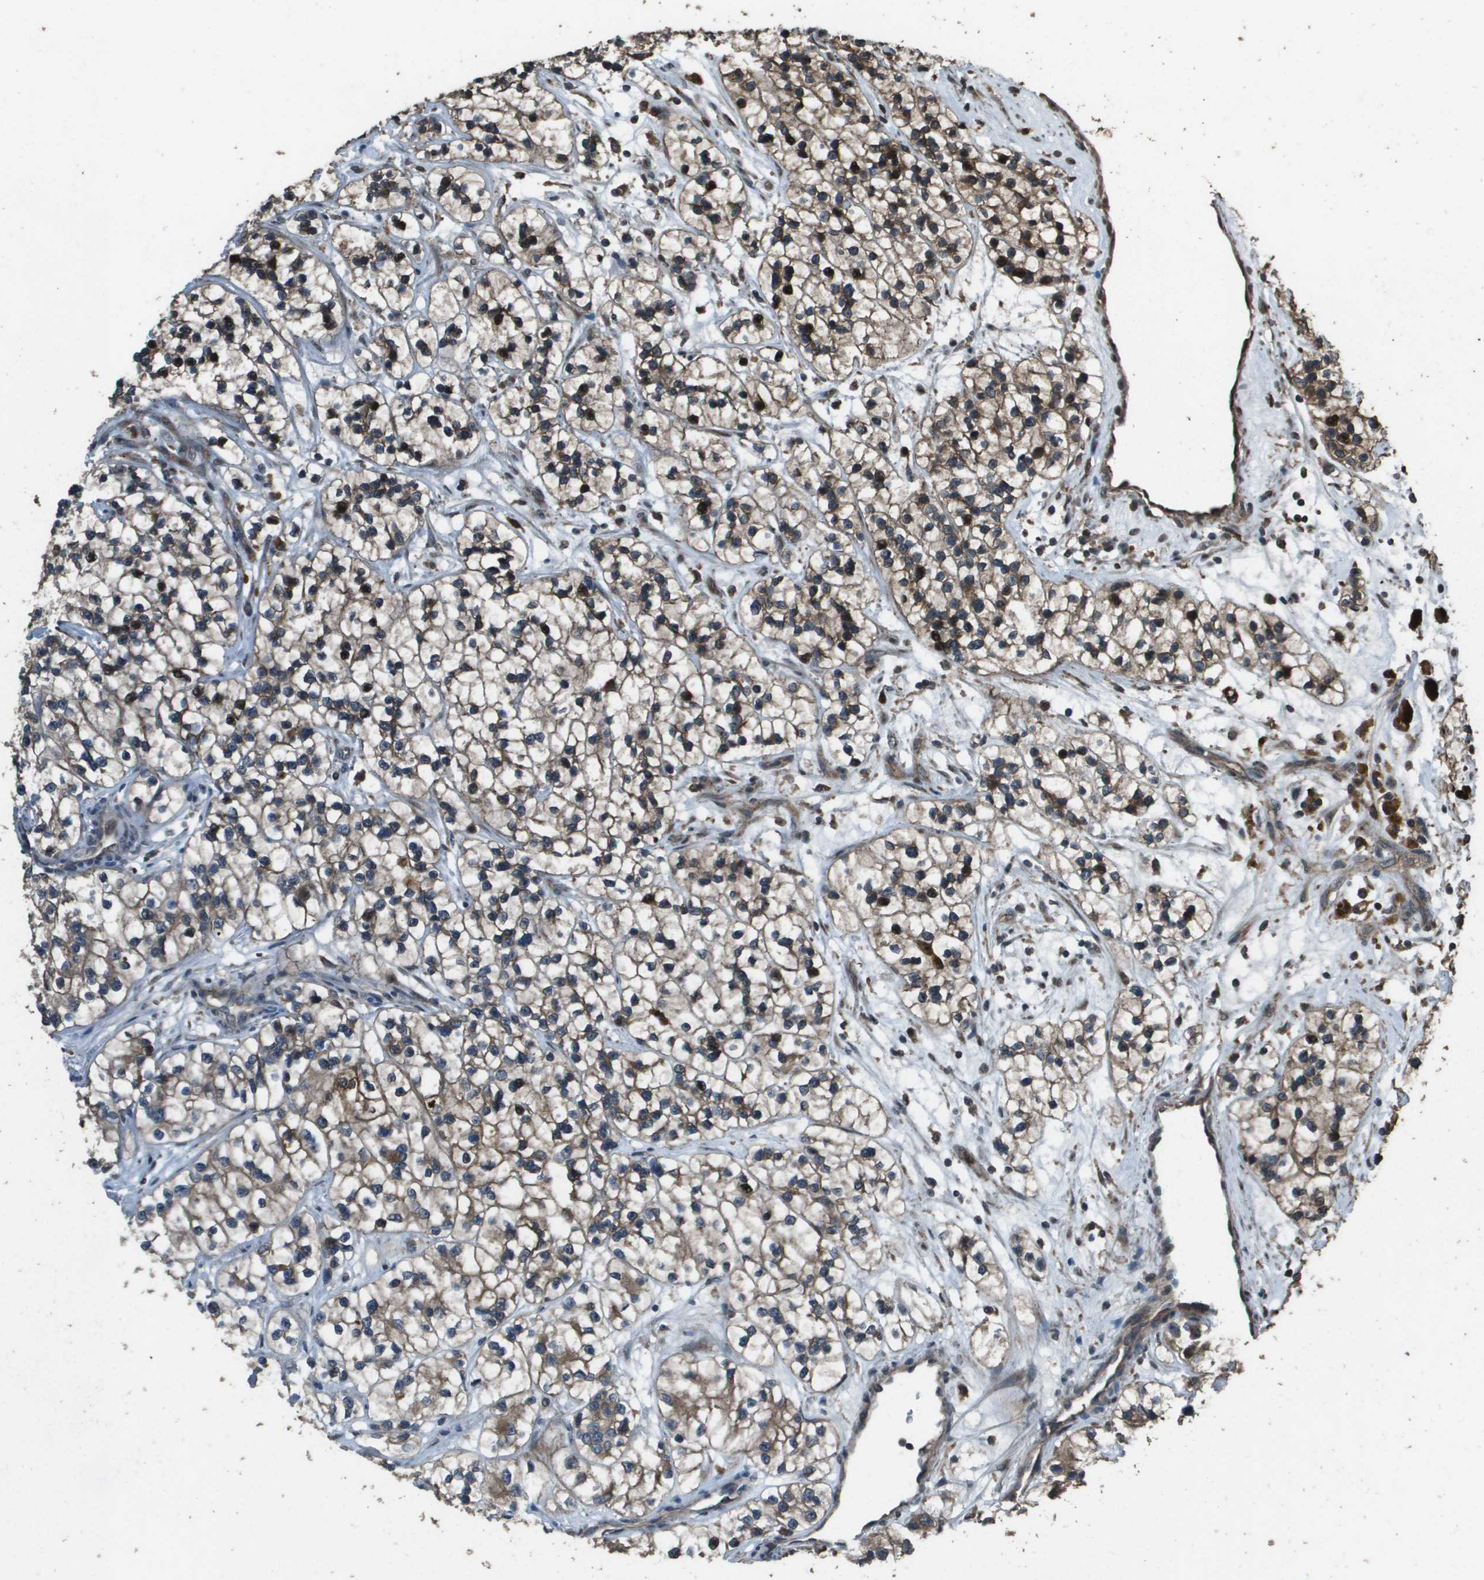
{"staining": {"intensity": "moderate", "quantity": ">75%", "location": "cytoplasmic/membranous,nuclear"}, "tissue": "renal cancer", "cell_type": "Tumor cells", "image_type": "cancer", "snomed": [{"axis": "morphology", "description": "Adenocarcinoma, NOS"}, {"axis": "topography", "description": "Kidney"}], "caption": "Immunohistochemistry (IHC) of human renal cancer reveals medium levels of moderate cytoplasmic/membranous and nuclear staining in about >75% of tumor cells.", "gene": "FIG4", "patient": {"sex": "female", "age": 57}}